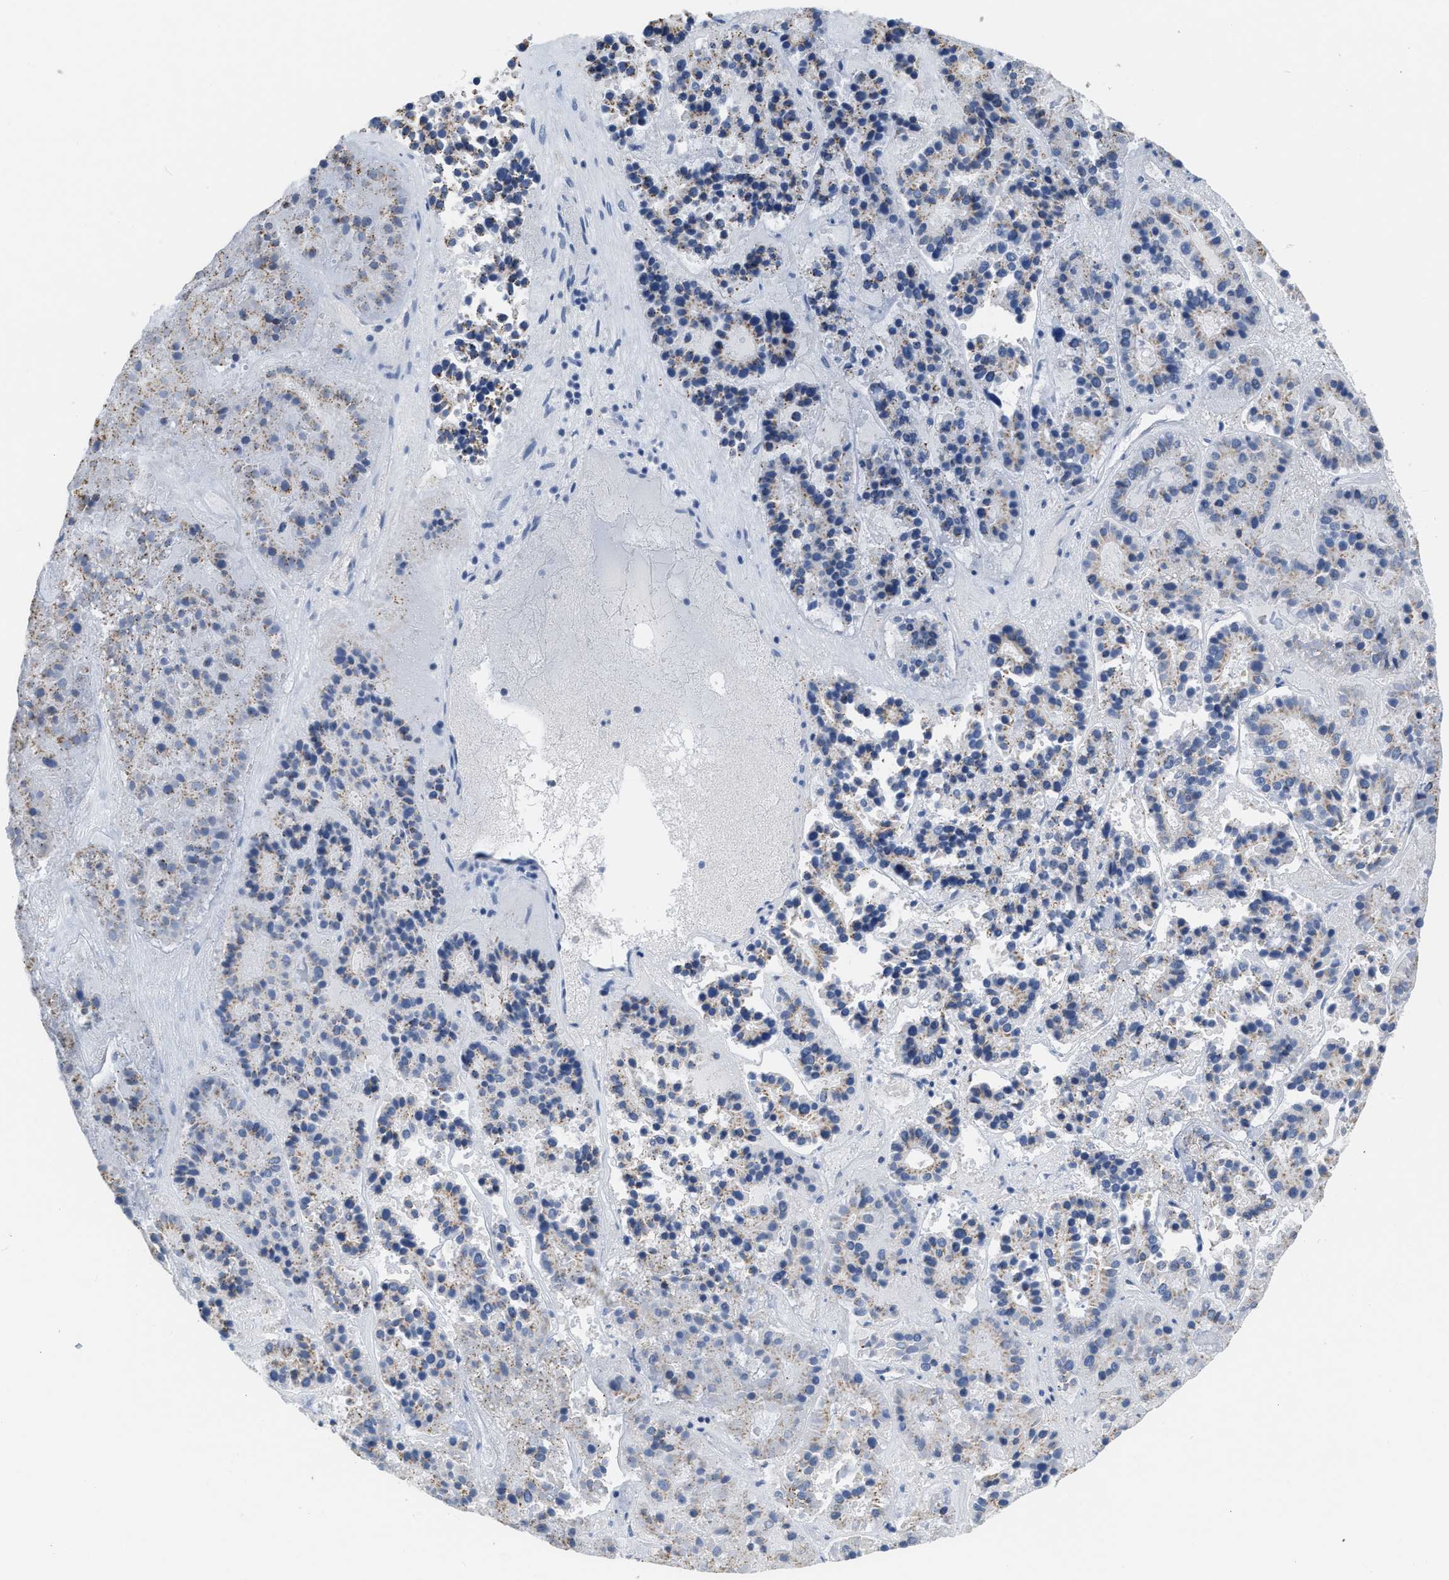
{"staining": {"intensity": "weak", "quantity": "<25%", "location": "cytoplasmic/membranous"}, "tissue": "pancreatic cancer", "cell_type": "Tumor cells", "image_type": "cancer", "snomed": [{"axis": "morphology", "description": "Adenocarcinoma, NOS"}, {"axis": "topography", "description": "Pancreas"}], "caption": "The photomicrograph reveals no staining of tumor cells in pancreatic adenocarcinoma. The staining is performed using DAB (3,3'-diaminobenzidine) brown chromogen with nuclei counter-stained in using hematoxylin.", "gene": "CRYM", "patient": {"sex": "male", "age": 50}}